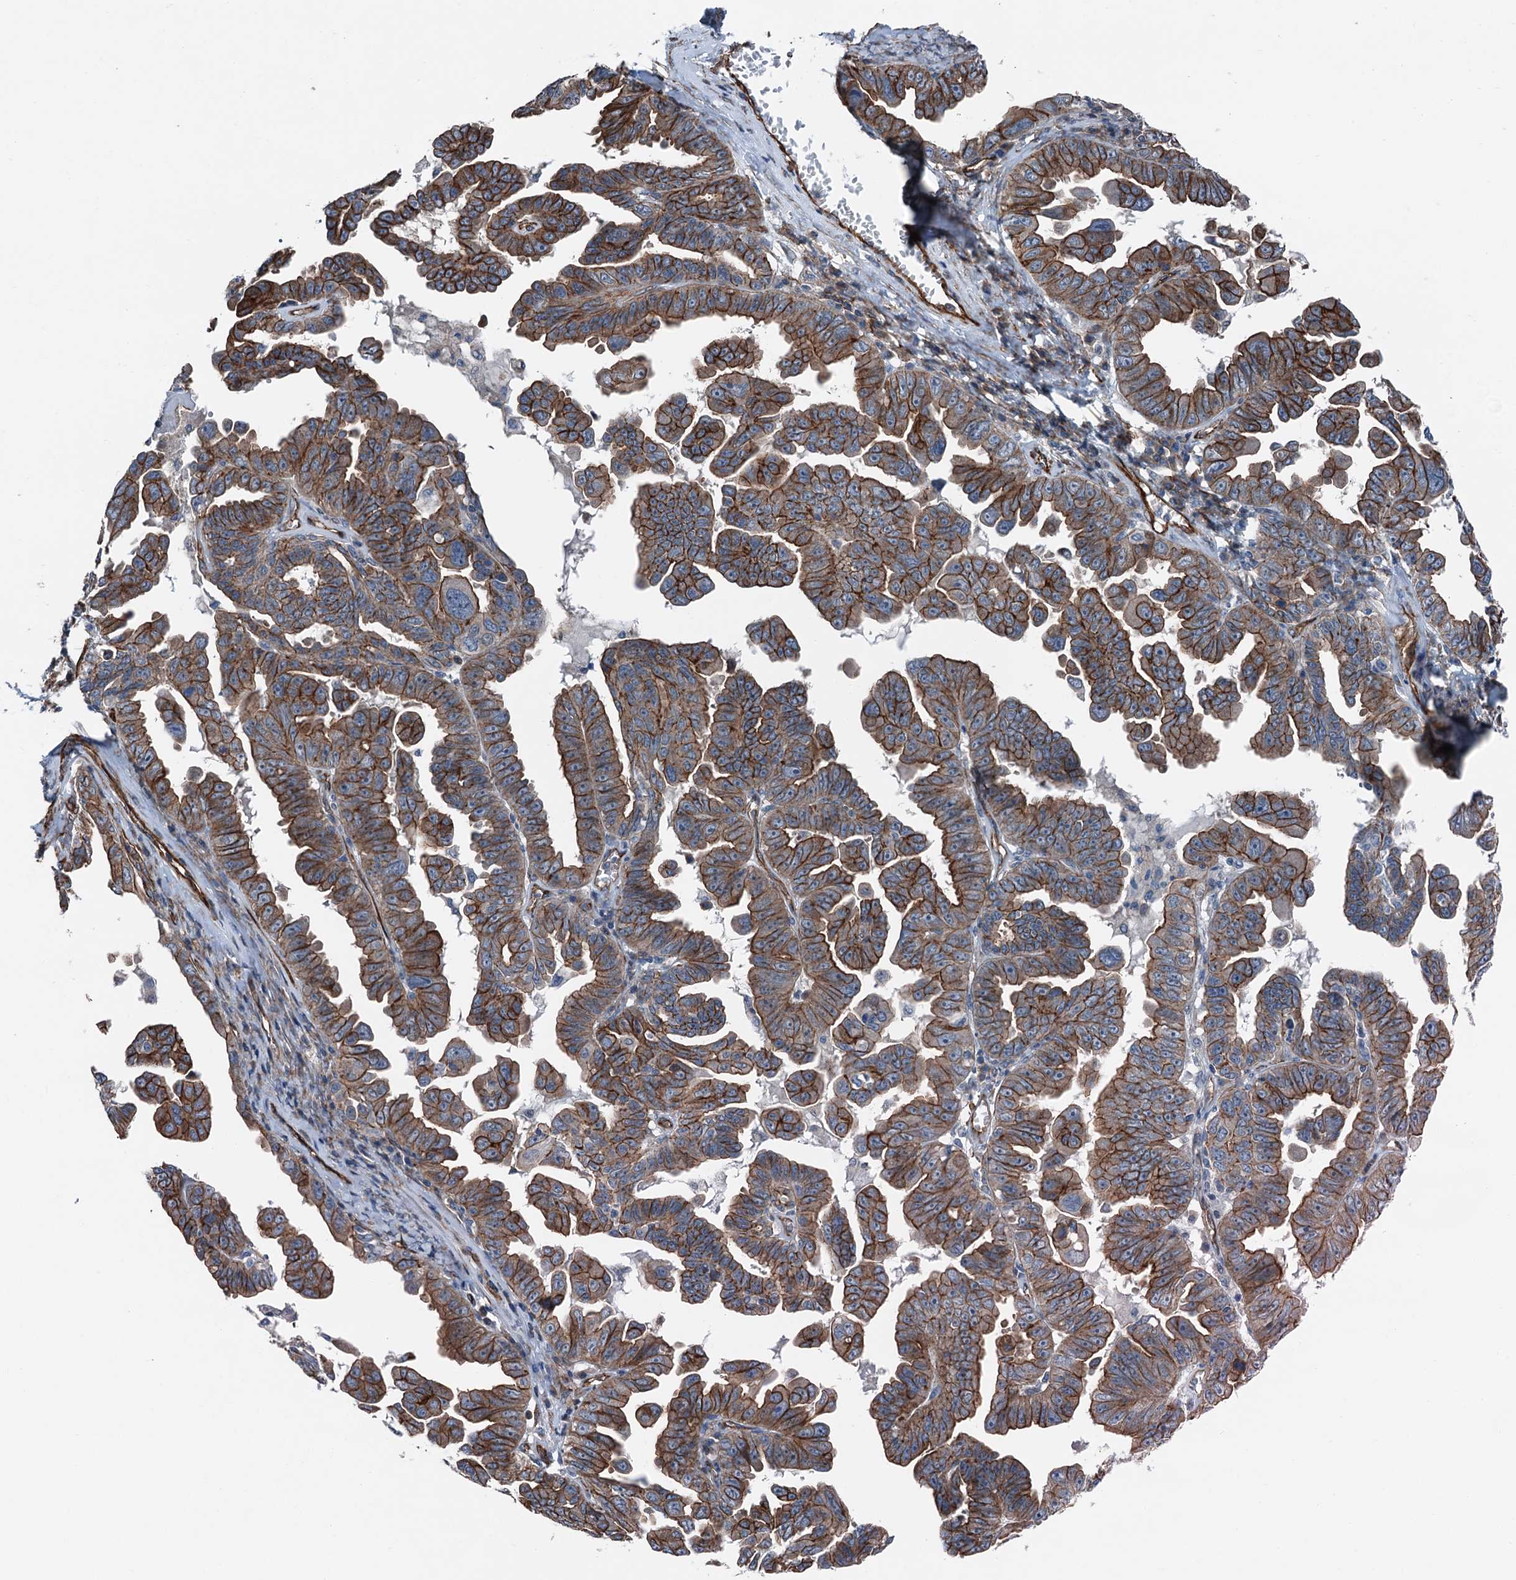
{"staining": {"intensity": "strong", "quantity": "25%-75%", "location": "cytoplasmic/membranous"}, "tissue": "ovarian cancer", "cell_type": "Tumor cells", "image_type": "cancer", "snomed": [{"axis": "morphology", "description": "Carcinoma, endometroid"}, {"axis": "topography", "description": "Ovary"}], "caption": "A brown stain shows strong cytoplasmic/membranous positivity of a protein in endometroid carcinoma (ovarian) tumor cells. The staining was performed using DAB, with brown indicating positive protein expression. Nuclei are stained blue with hematoxylin.", "gene": "NMRAL1", "patient": {"sex": "female", "age": 62}}